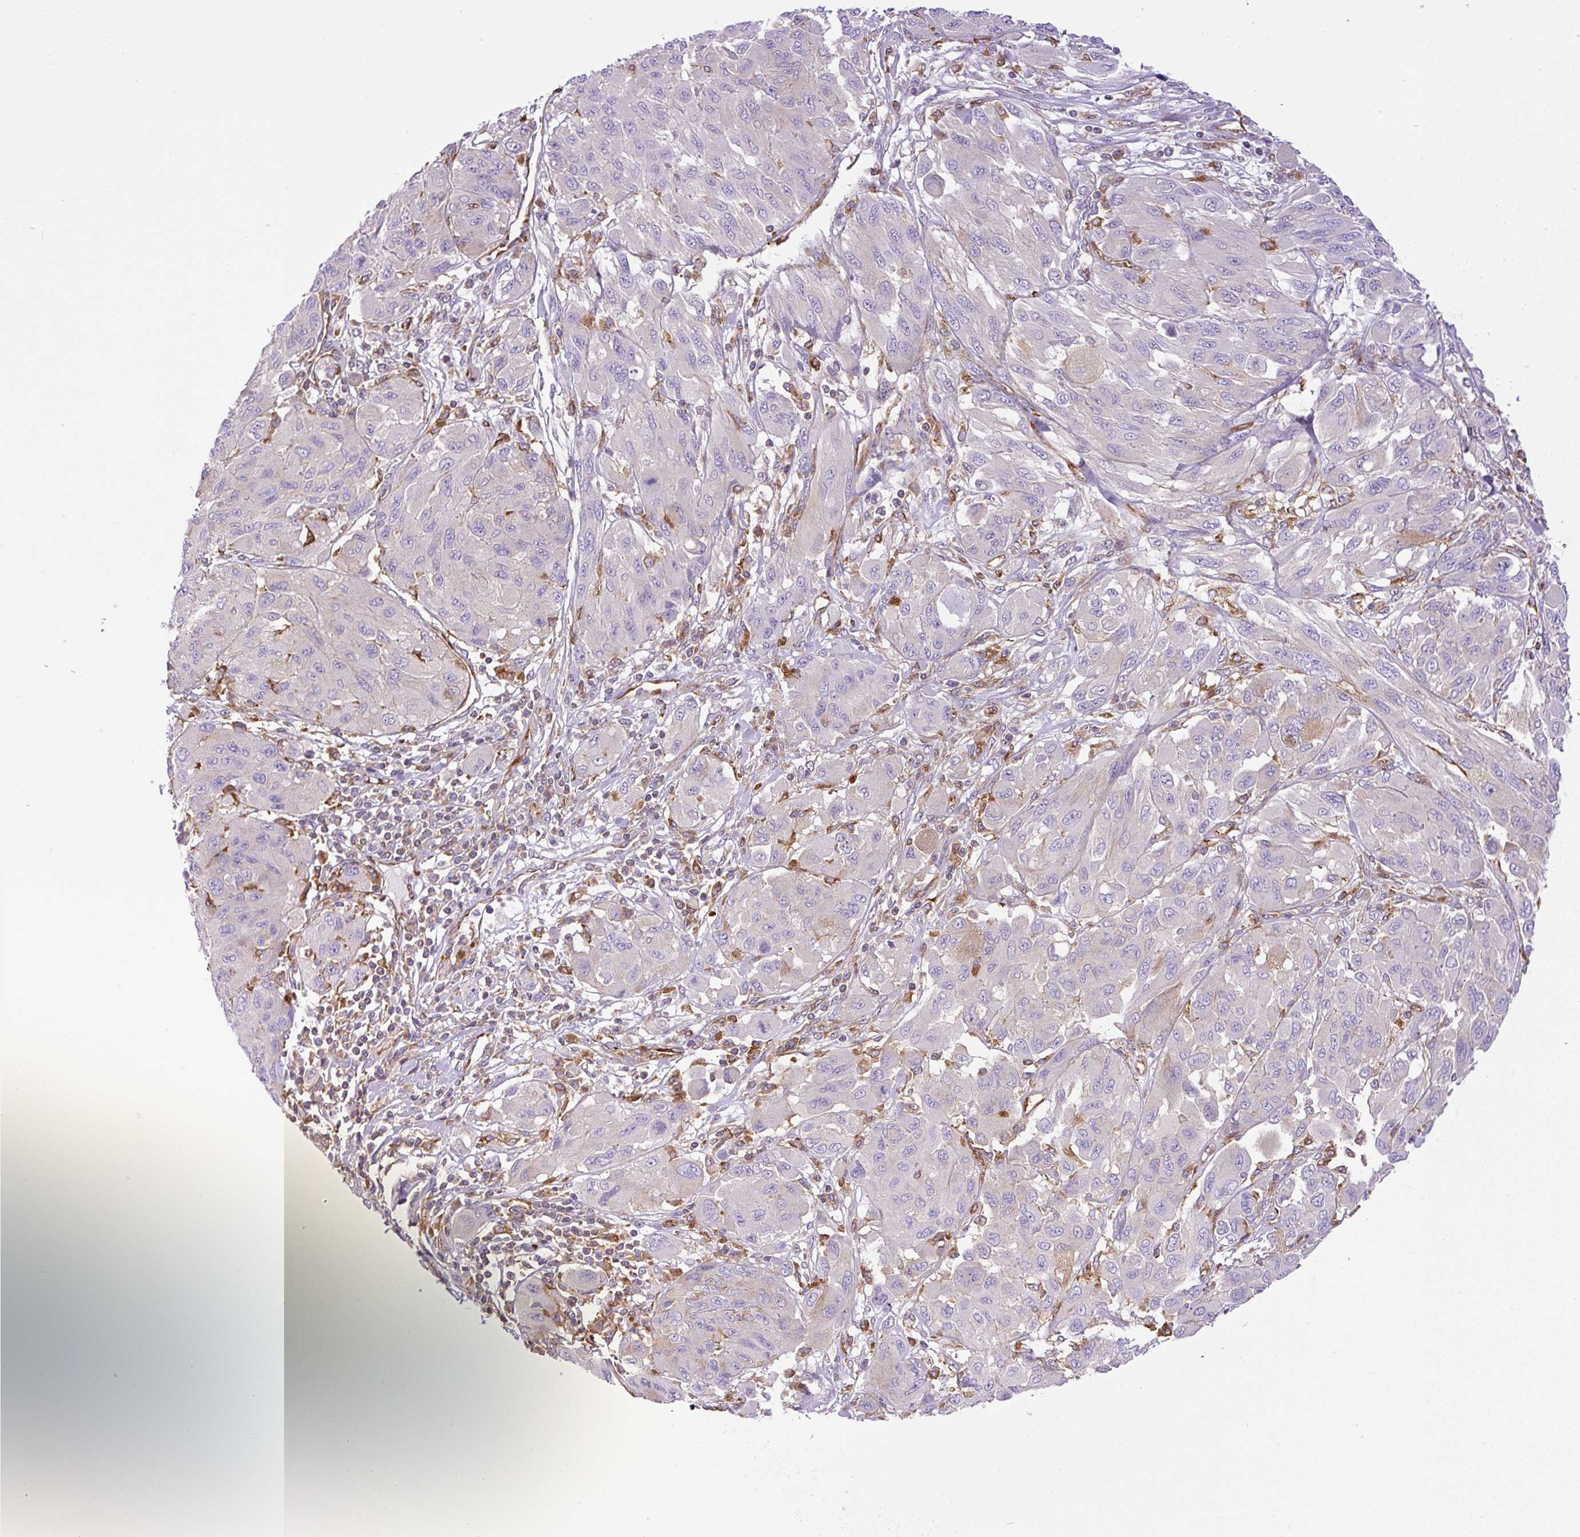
{"staining": {"intensity": "negative", "quantity": "none", "location": "none"}, "tissue": "melanoma", "cell_type": "Tumor cells", "image_type": "cancer", "snomed": [{"axis": "morphology", "description": "Malignant melanoma, NOS"}, {"axis": "topography", "description": "Skin"}], "caption": "Protein analysis of malignant melanoma reveals no significant expression in tumor cells.", "gene": "MAP1S", "patient": {"sex": "female", "age": 91}}